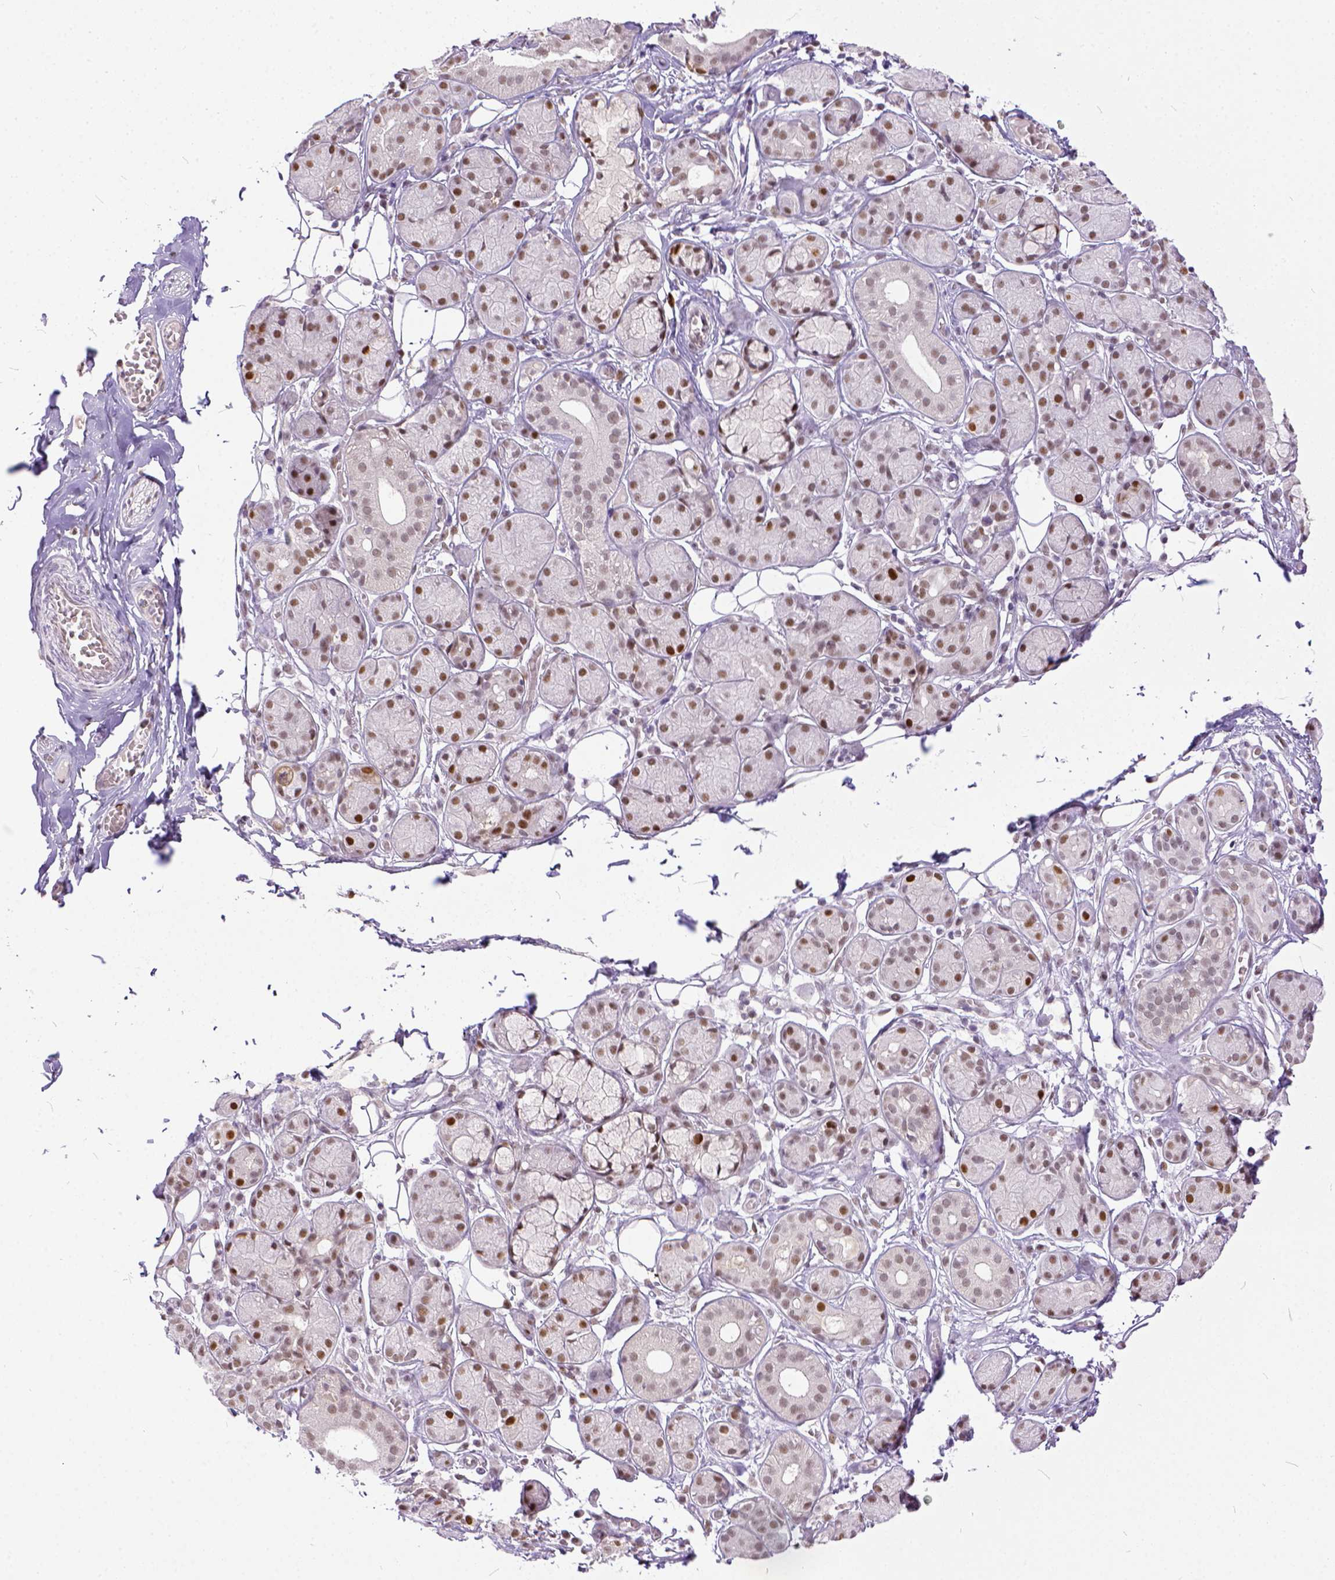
{"staining": {"intensity": "moderate", "quantity": ">75%", "location": "nuclear"}, "tissue": "salivary gland", "cell_type": "Glandular cells", "image_type": "normal", "snomed": [{"axis": "morphology", "description": "Normal tissue, NOS"}, {"axis": "topography", "description": "Salivary gland"}, {"axis": "topography", "description": "Peripheral nerve tissue"}], "caption": "Immunohistochemical staining of normal salivary gland shows >75% levels of moderate nuclear protein expression in approximately >75% of glandular cells.", "gene": "ERCC1", "patient": {"sex": "male", "age": 71}}